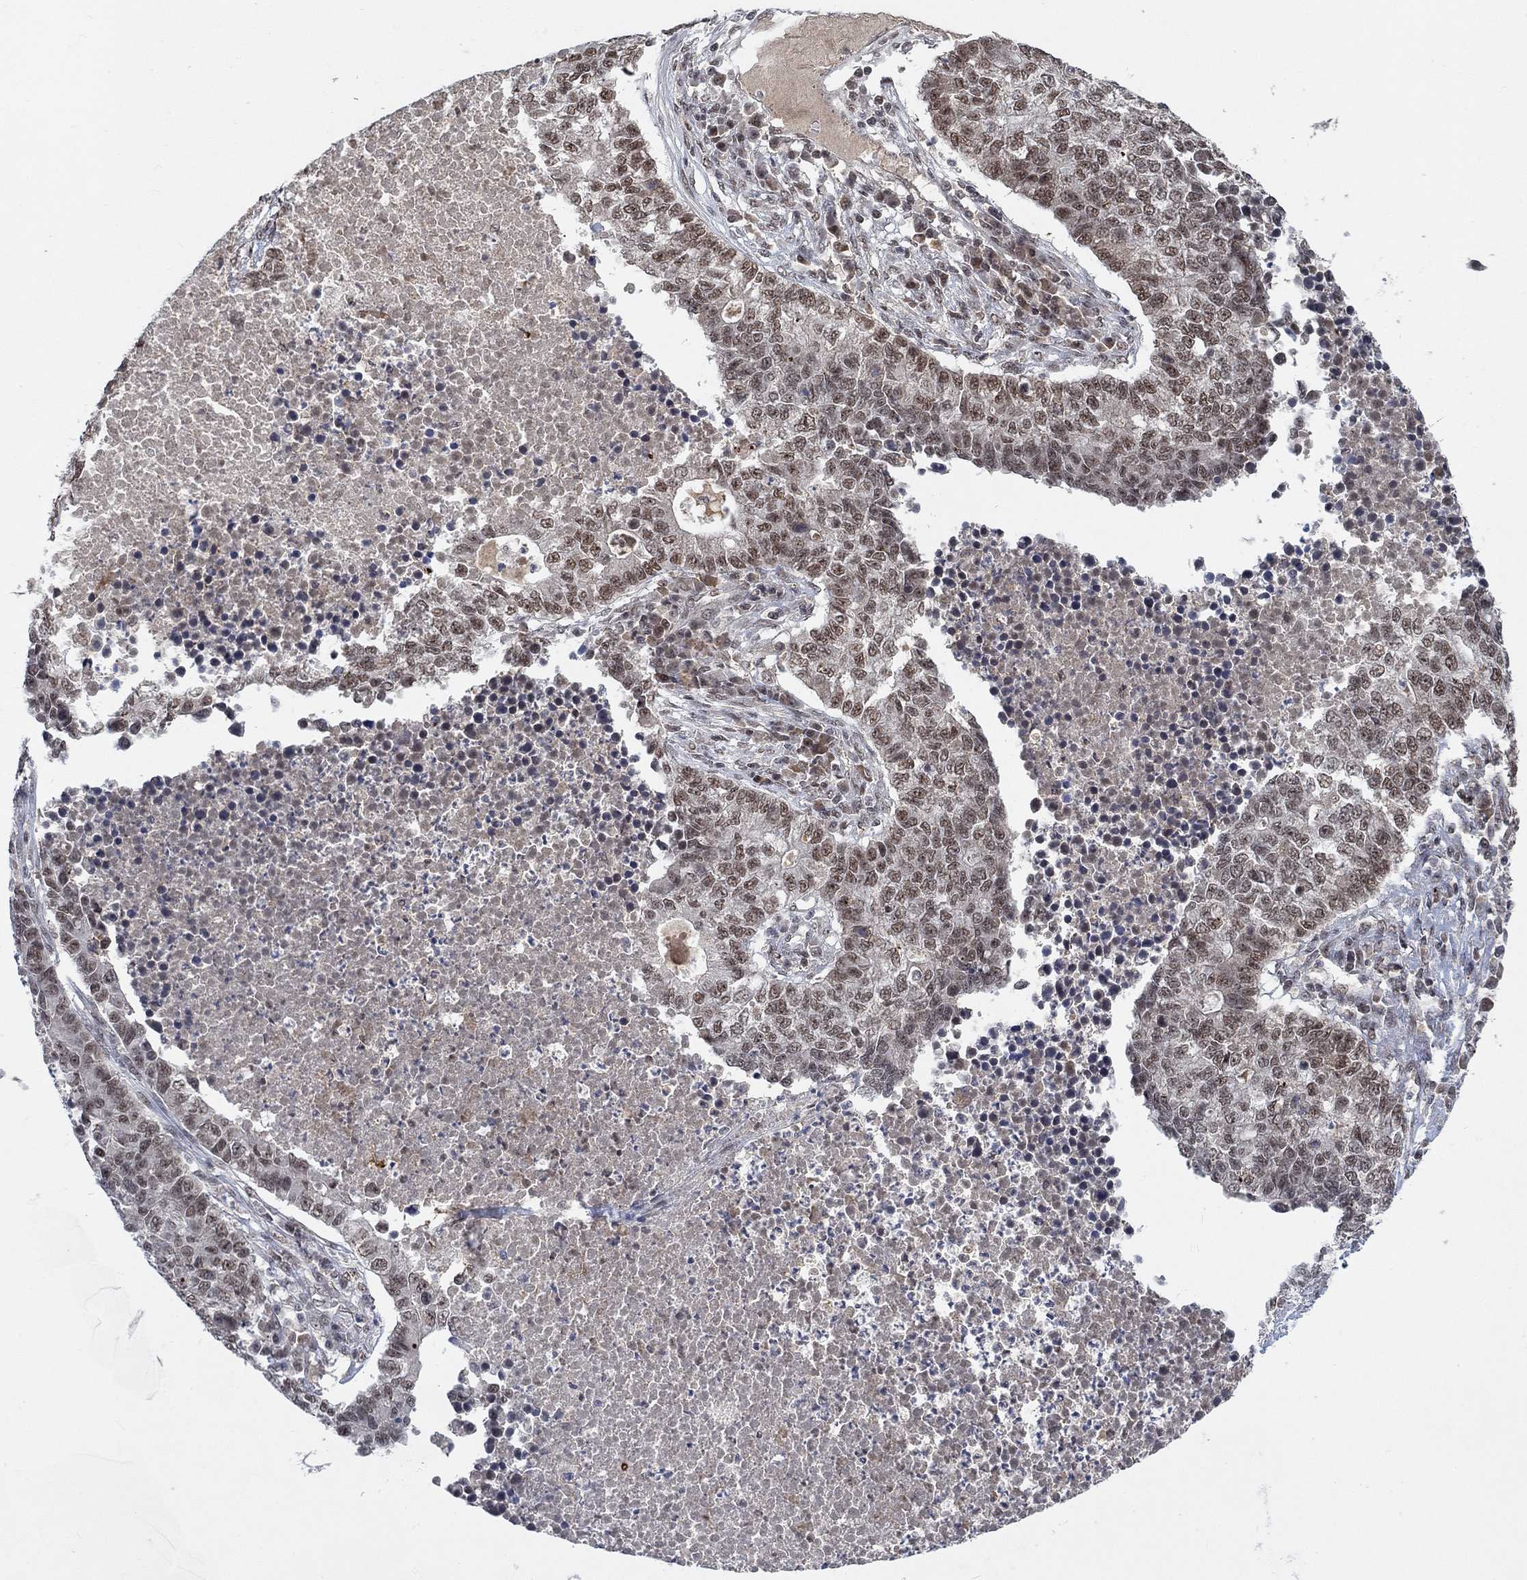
{"staining": {"intensity": "moderate", "quantity": ">75%", "location": "nuclear"}, "tissue": "lung cancer", "cell_type": "Tumor cells", "image_type": "cancer", "snomed": [{"axis": "morphology", "description": "Adenocarcinoma, NOS"}, {"axis": "topography", "description": "Lung"}], "caption": "A micrograph showing moderate nuclear expression in approximately >75% of tumor cells in lung cancer, as visualized by brown immunohistochemical staining.", "gene": "THAP8", "patient": {"sex": "male", "age": 57}}